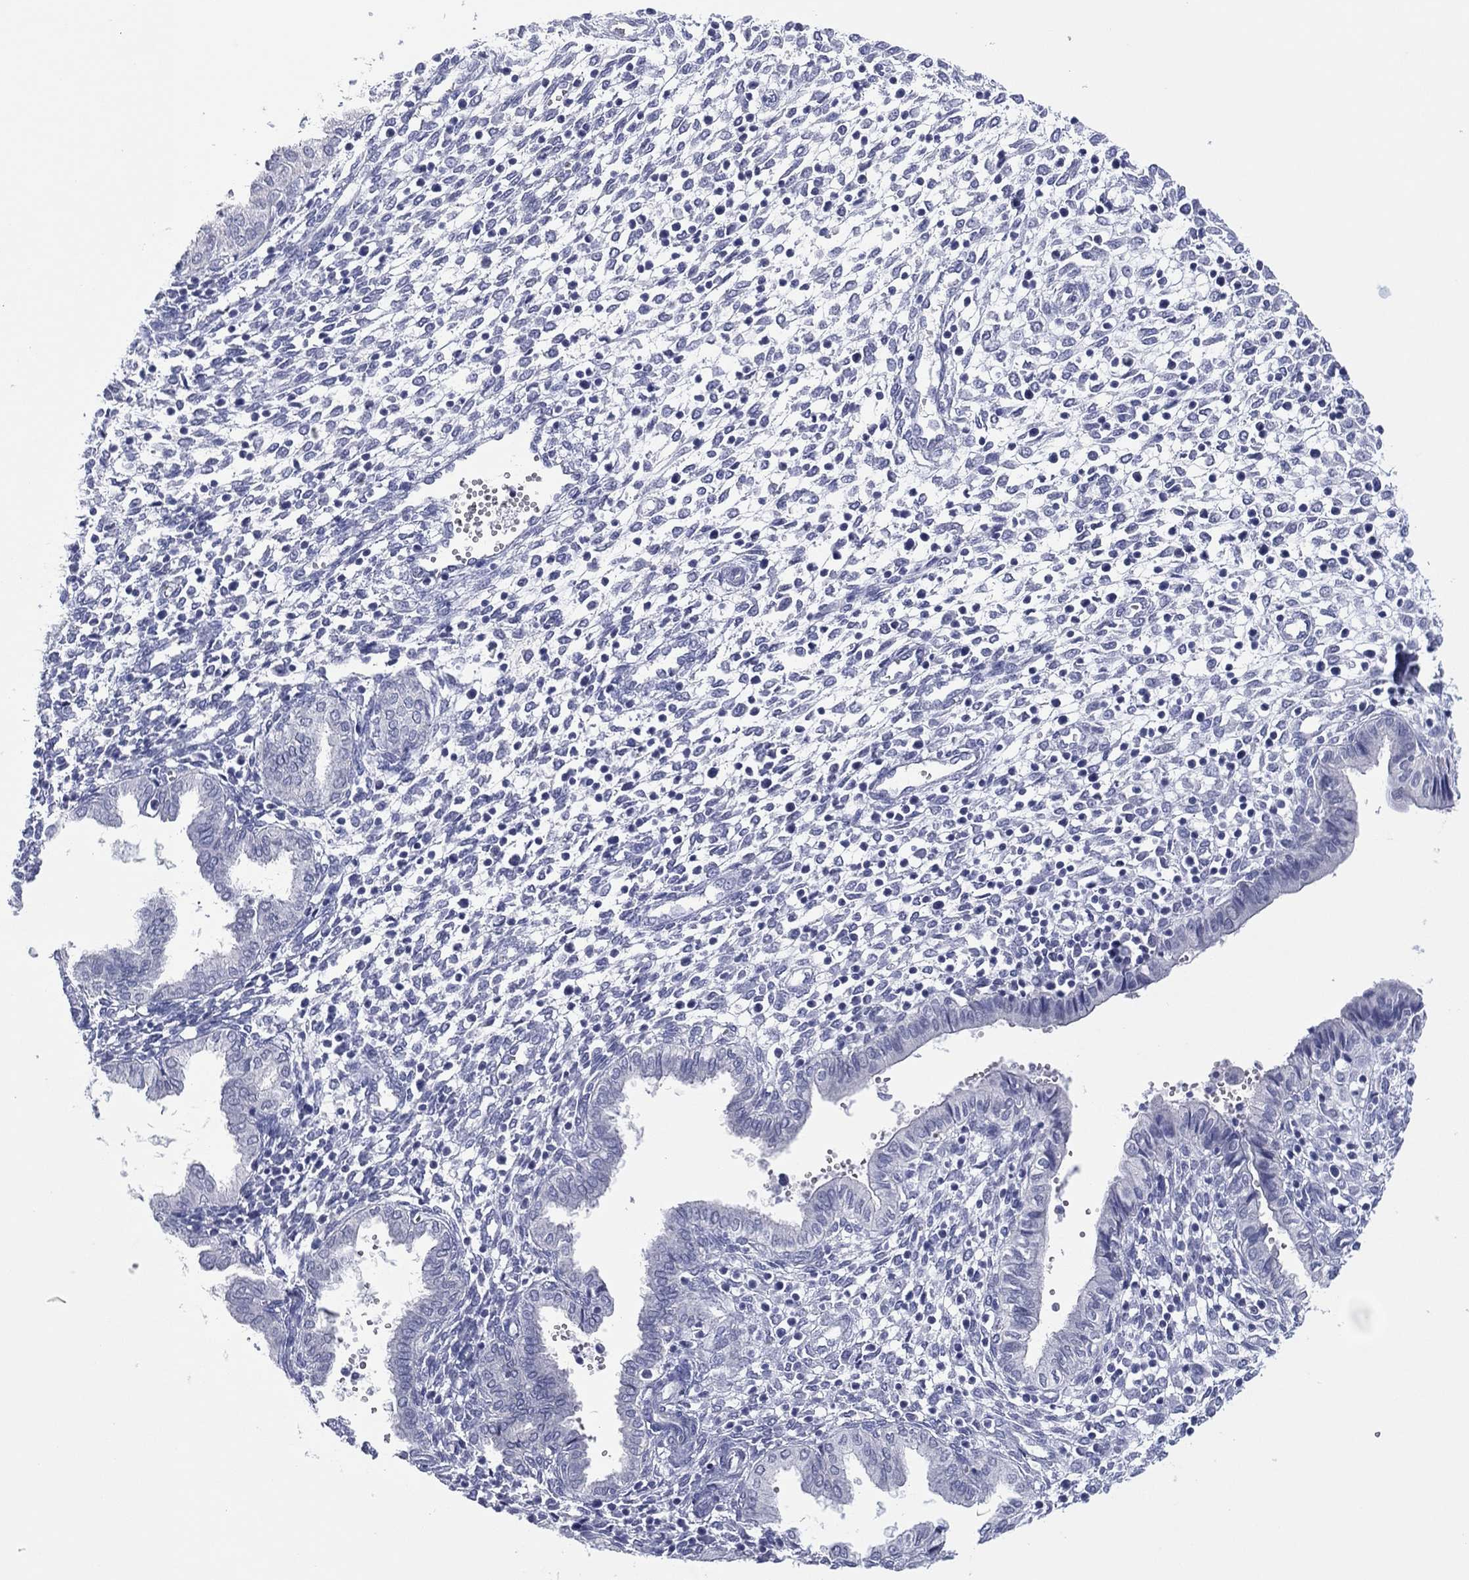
{"staining": {"intensity": "negative", "quantity": "none", "location": "none"}, "tissue": "endometrium", "cell_type": "Cells in endometrial stroma", "image_type": "normal", "snomed": [{"axis": "morphology", "description": "Normal tissue, NOS"}, {"axis": "topography", "description": "Endometrium"}], "caption": "IHC of benign endometrium exhibits no staining in cells in endometrial stroma. Nuclei are stained in blue.", "gene": "UTF1", "patient": {"sex": "female", "age": 43}}